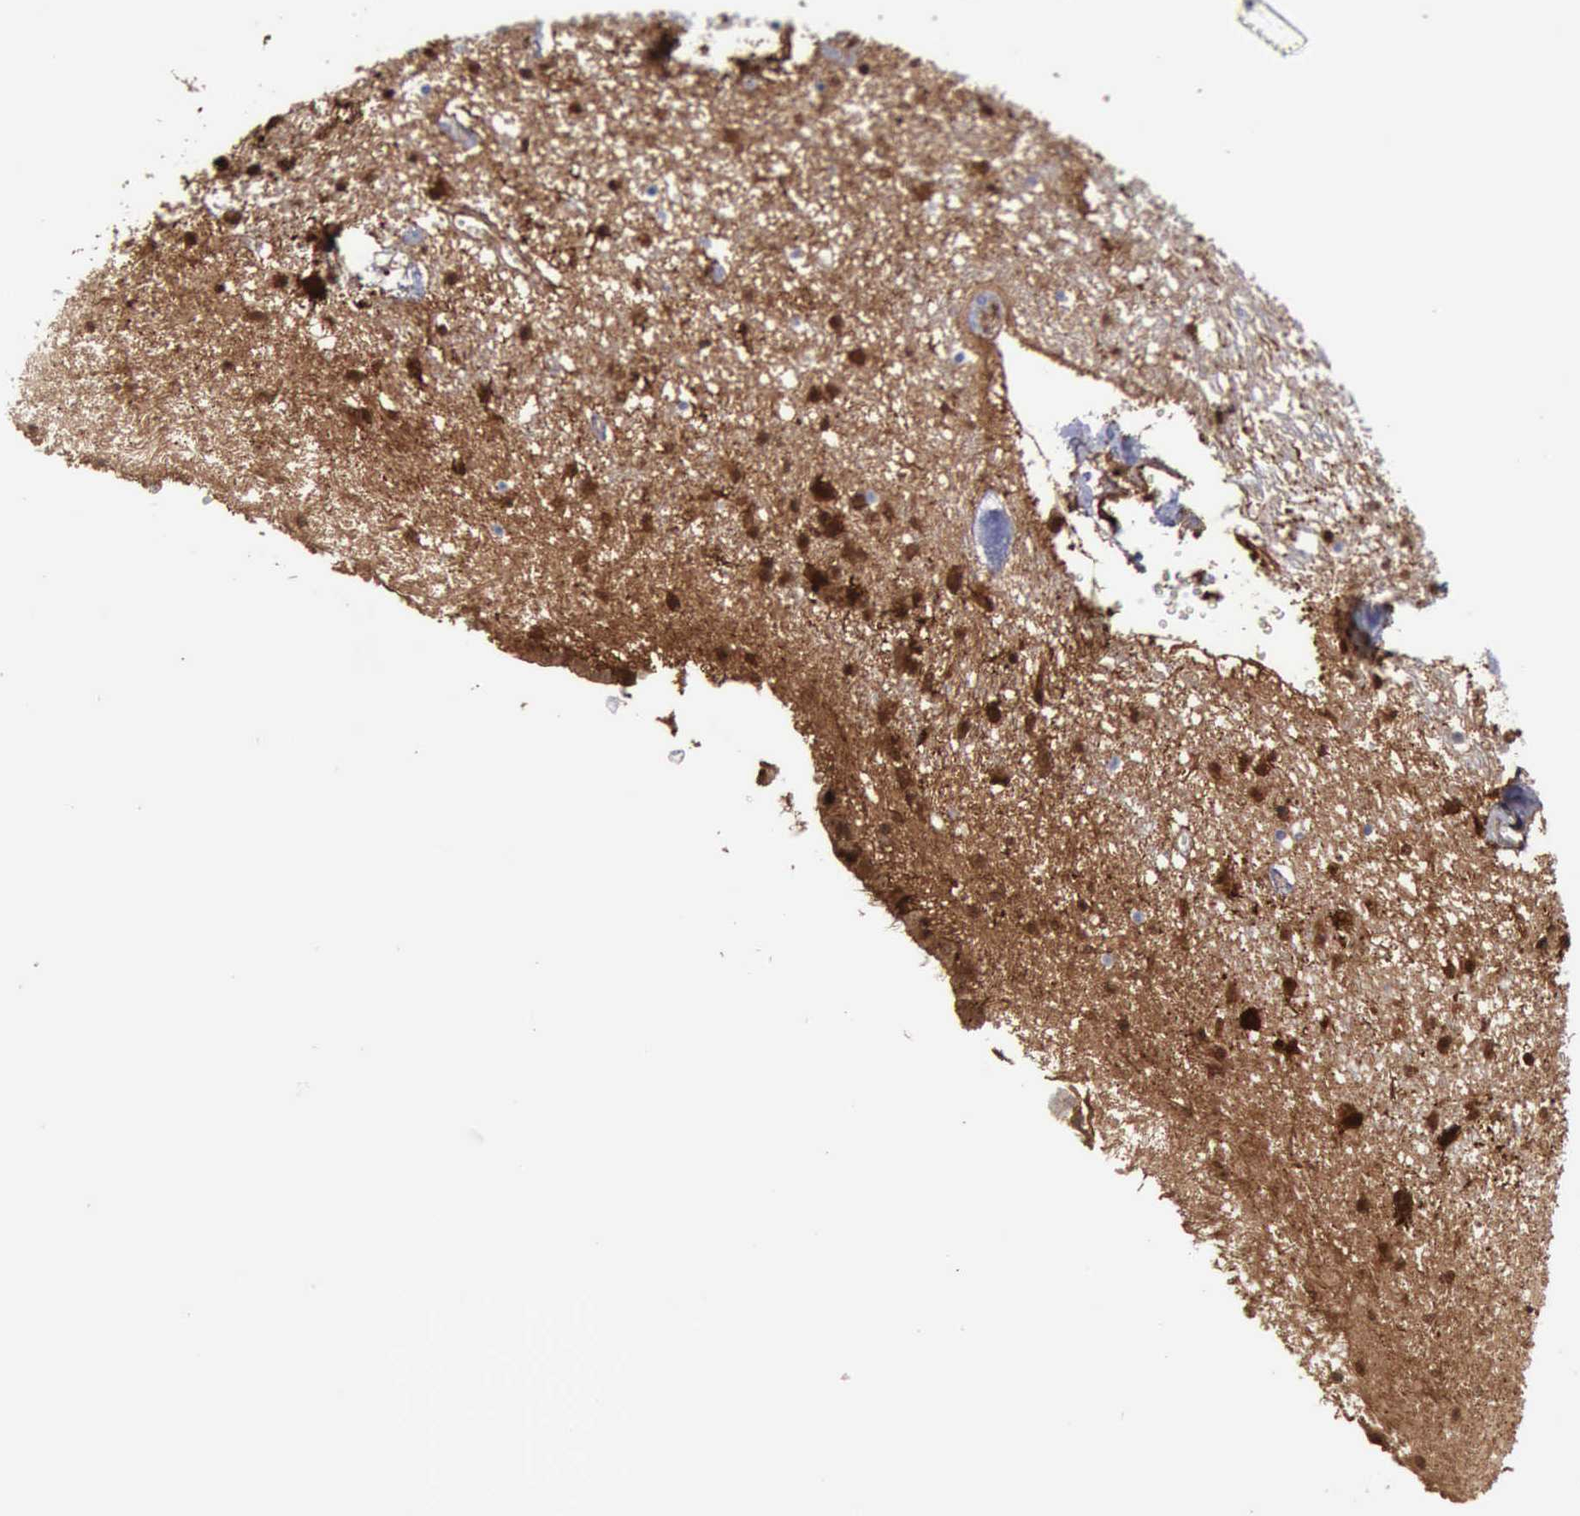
{"staining": {"intensity": "negative", "quantity": "none", "location": "none"}, "tissue": "caudate", "cell_type": "Glial cells", "image_type": "normal", "snomed": [{"axis": "morphology", "description": "Normal tissue, NOS"}, {"axis": "topography", "description": "Lateral ventricle wall"}], "caption": "Immunohistochemistry (IHC) histopathology image of benign caudate: caudate stained with DAB demonstrates no significant protein expression in glial cells.", "gene": "FHL1", "patient": {"sex": "male", "age": 45}}